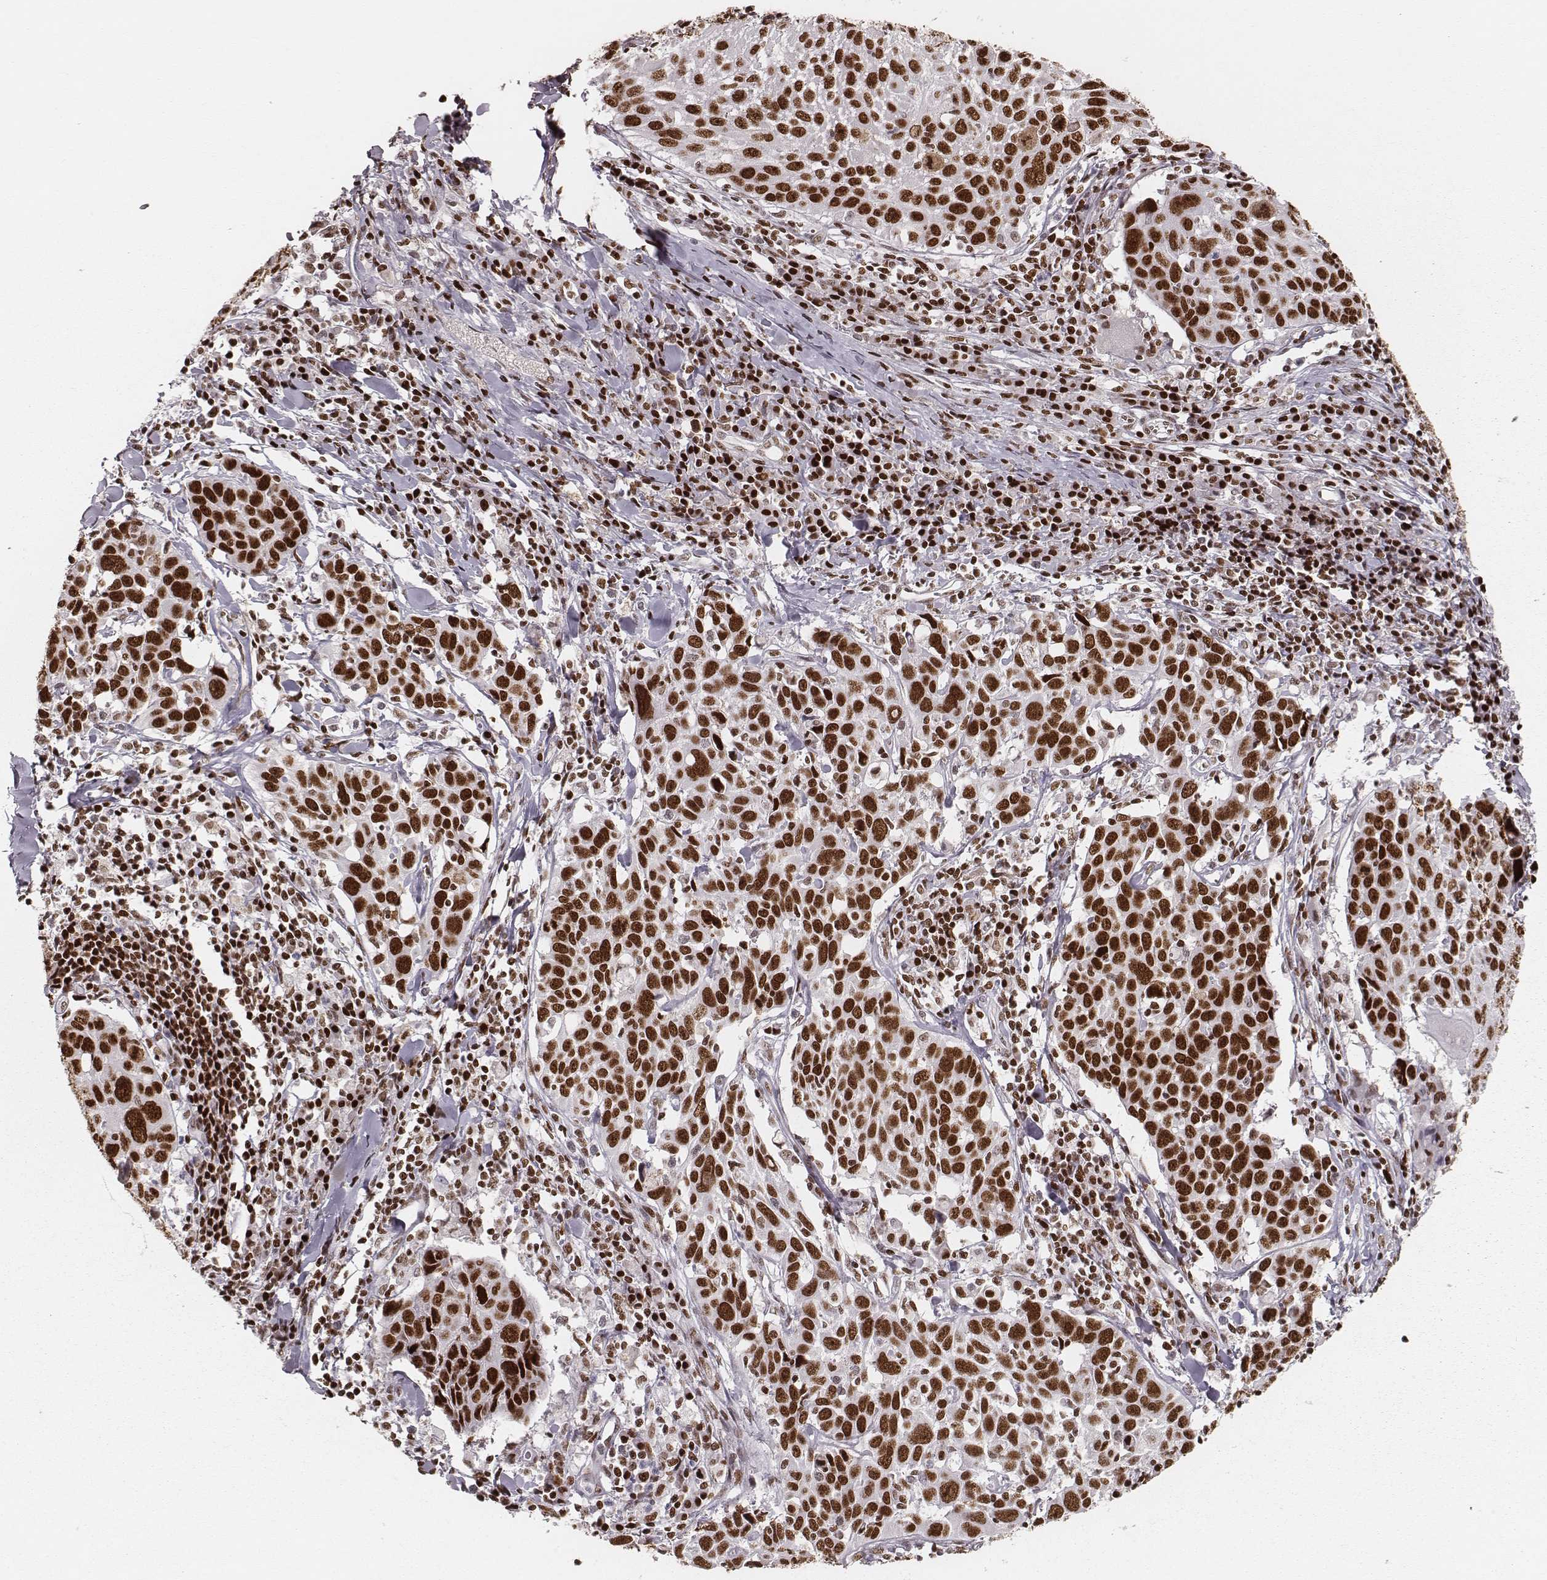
{"staining": {"intensity": "strong", "quantity": ">75%", "location": "nuclear"}, "tissue": "lung cancer", "cell_type": "Tumor cells", "image_type": "cancer", "snomed": [{"axis": "morphology", "description": "Squamous cell carcinoma, NOS"}, {"axis": "topography", "description": "Lung"}], "caption": "Protein staining exhibits strong nuclear expression in approximately >75% of tumor cells in lung cancer (squamous cell carcinoma).", "gene": "PARP1", "patient": {"sex": "male", "age": 57}}